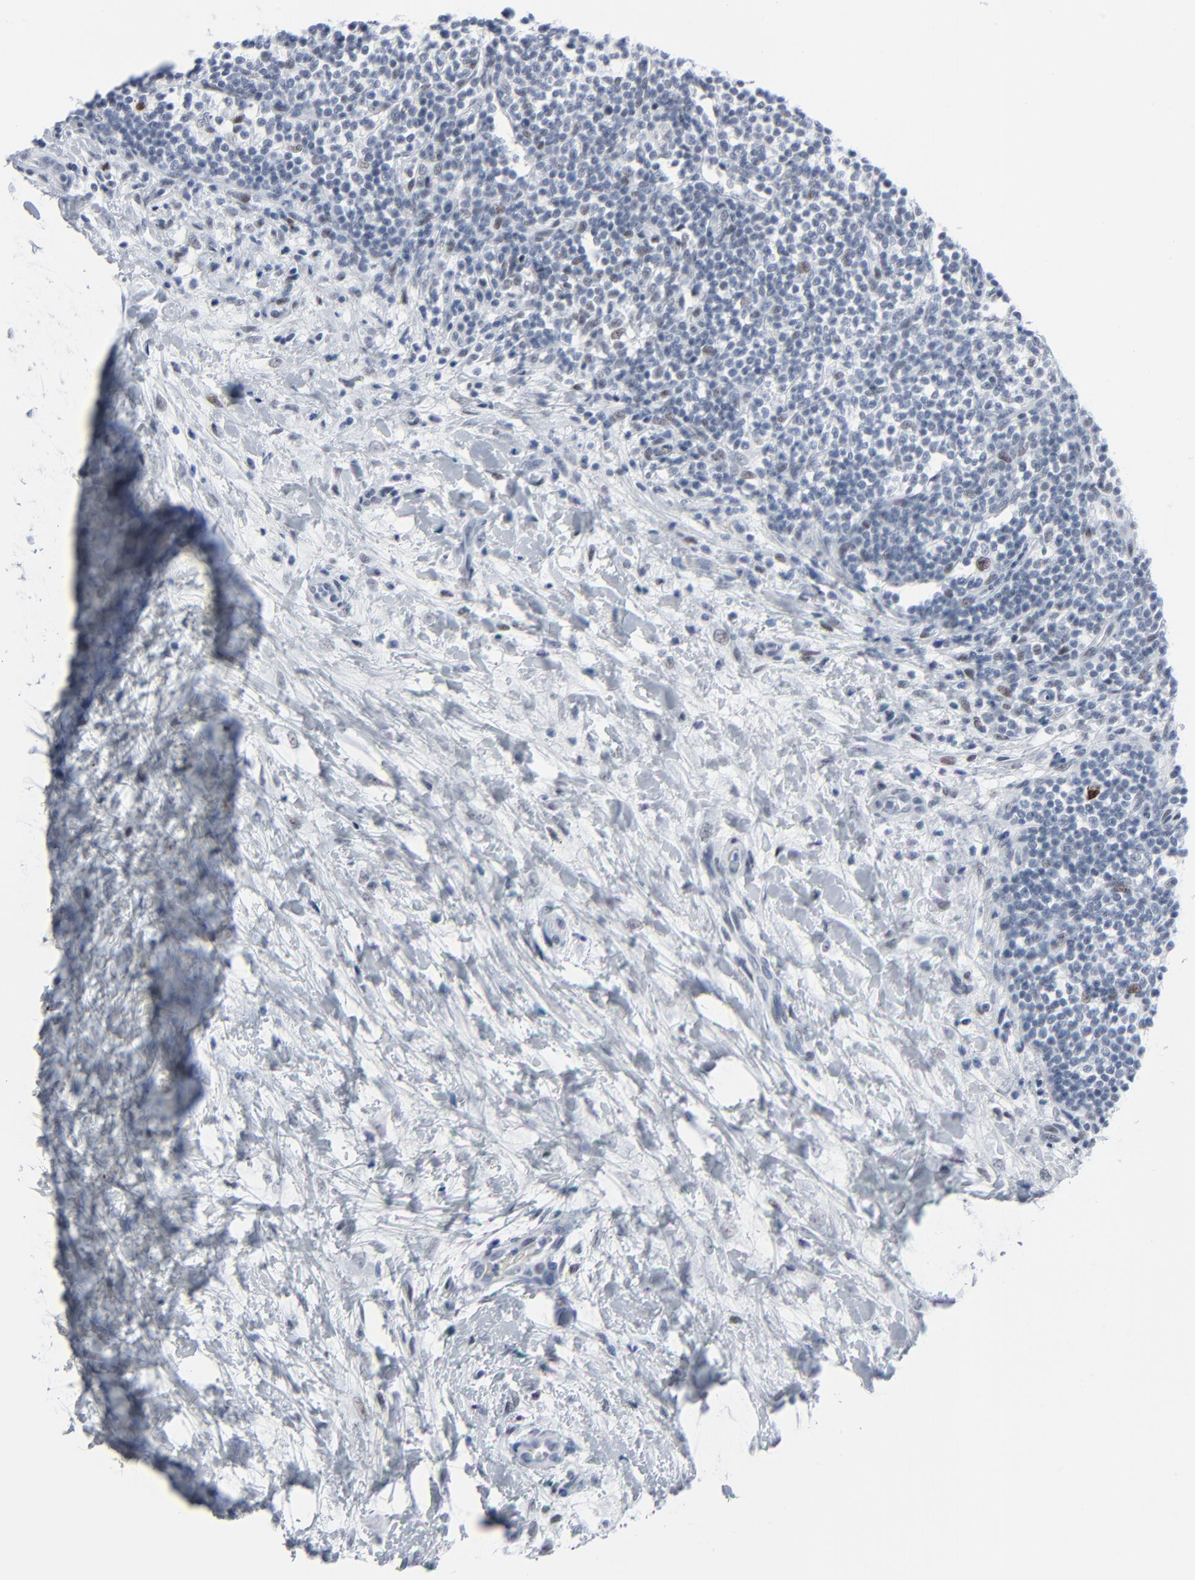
{"staining": {"intensity": "weak", "quantity": "<25%", "location": "nuclear"}, "tissue": "lymphoma", "cell_type": "Tumor cells", "image_type": "cancer", "snomed": [{"axis": "morphology", "description": "Malignant lymphoma, non-Hodgkin's type, Low grade"}, {"axis": "topography", "description": "Lymph node"}], "caption": "There is no significant positivity in tumor cells of lymphoma.", "gene": "SIRT1", "patient": {"sex": "female", "age": 76}}